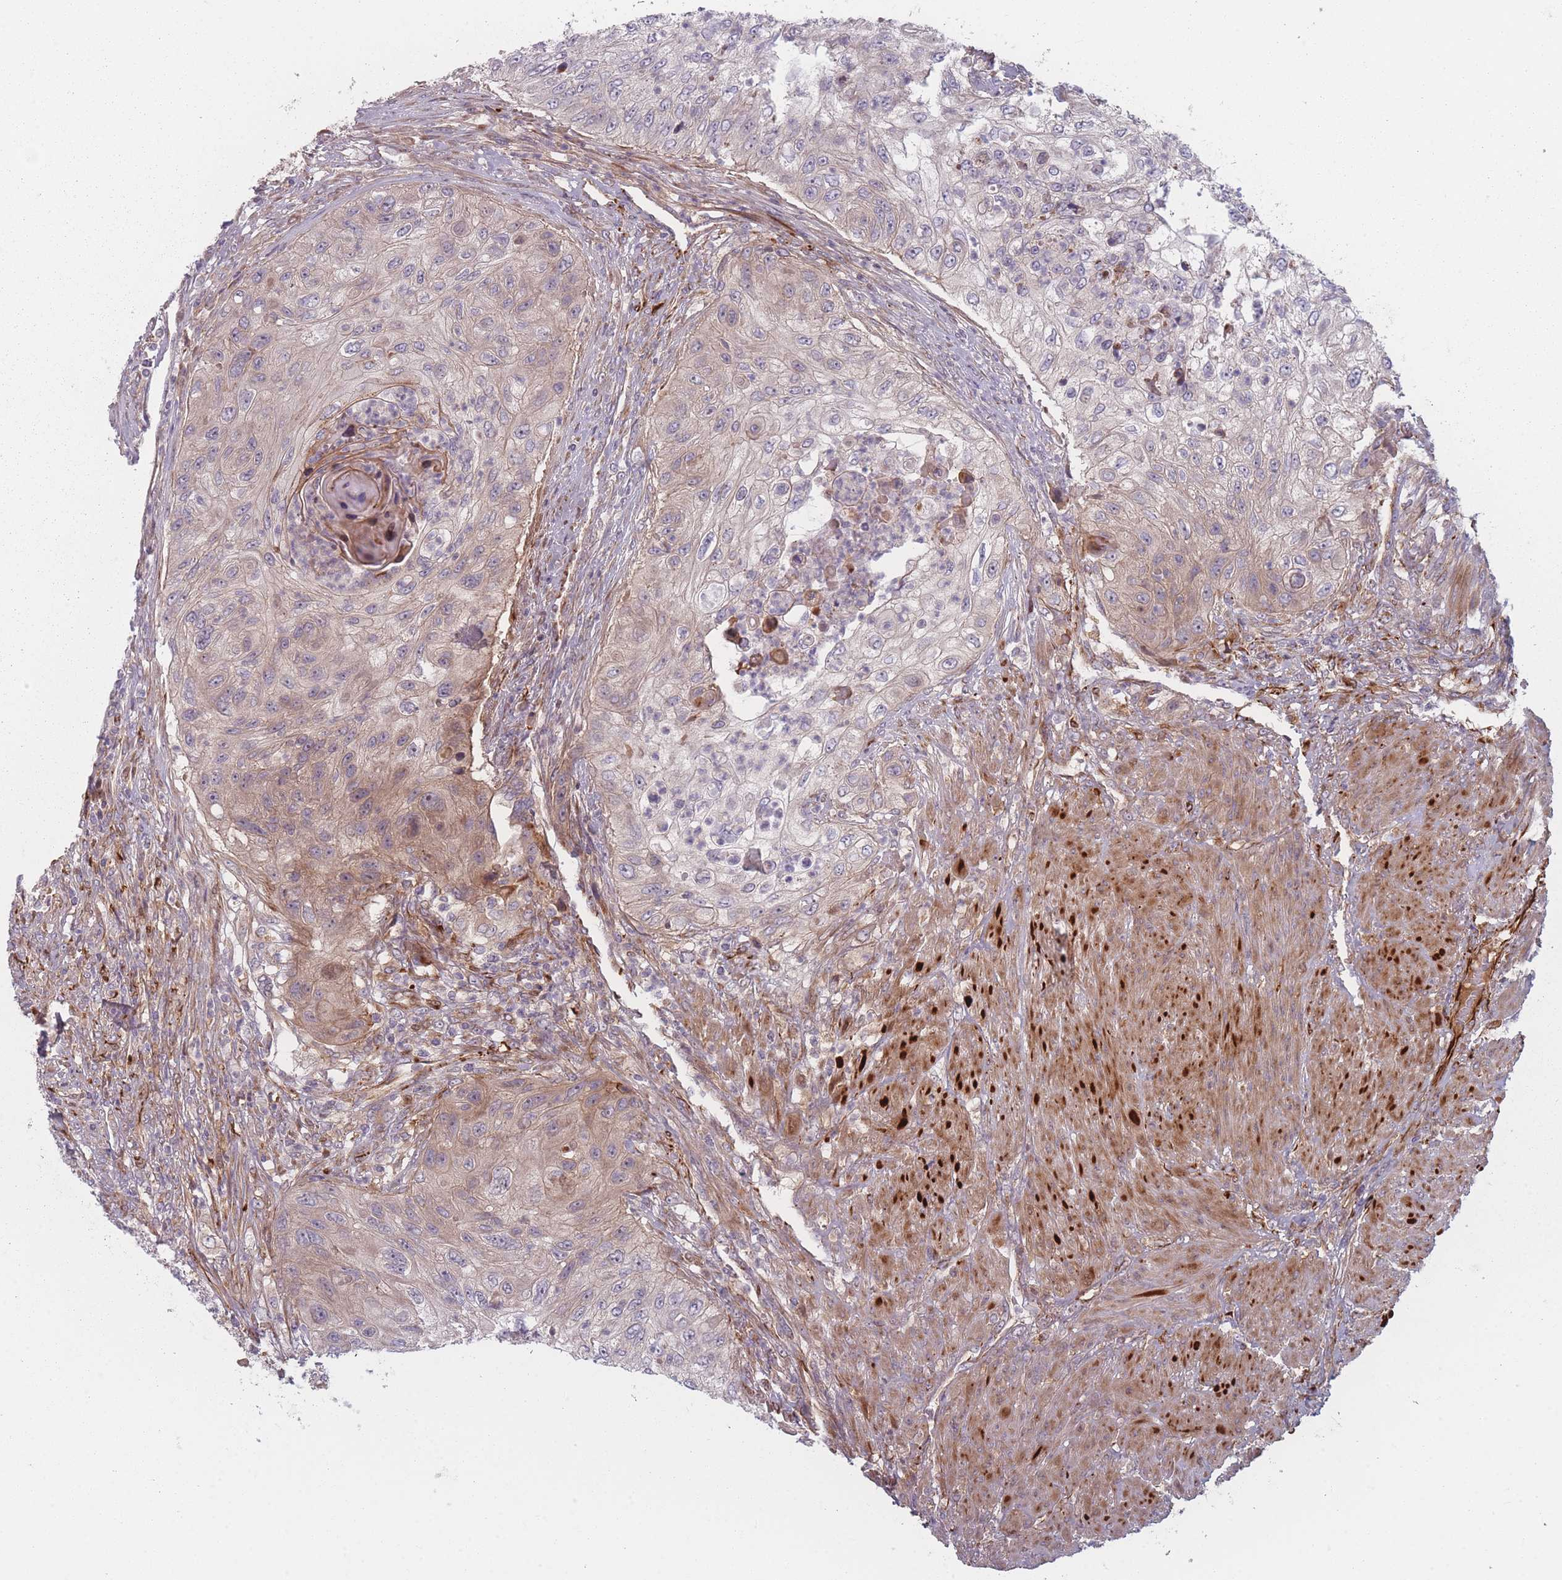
{"staining": {"intensity": "moderate", "quantity": "25%-75%", "location": "cytoplasmic/membranous"}, "tissue": "urothelial cancer", "cell_type": "Tumor cells", "image_type": "cancer", "snomed": [{"axis": "morphology", "description": "Urothelial carcinoma, High grade"}, {"axis": "topography", "description": "Urinary bladder"}], "caption": "An image of urothelial carcinoma (high-grade) stained for a protein shows moderate cytoplasmic/membranous brown staining in tumor cells.", "gene": "EEF1AKMT2", "patient": {"sex": "female", "age": 60}}